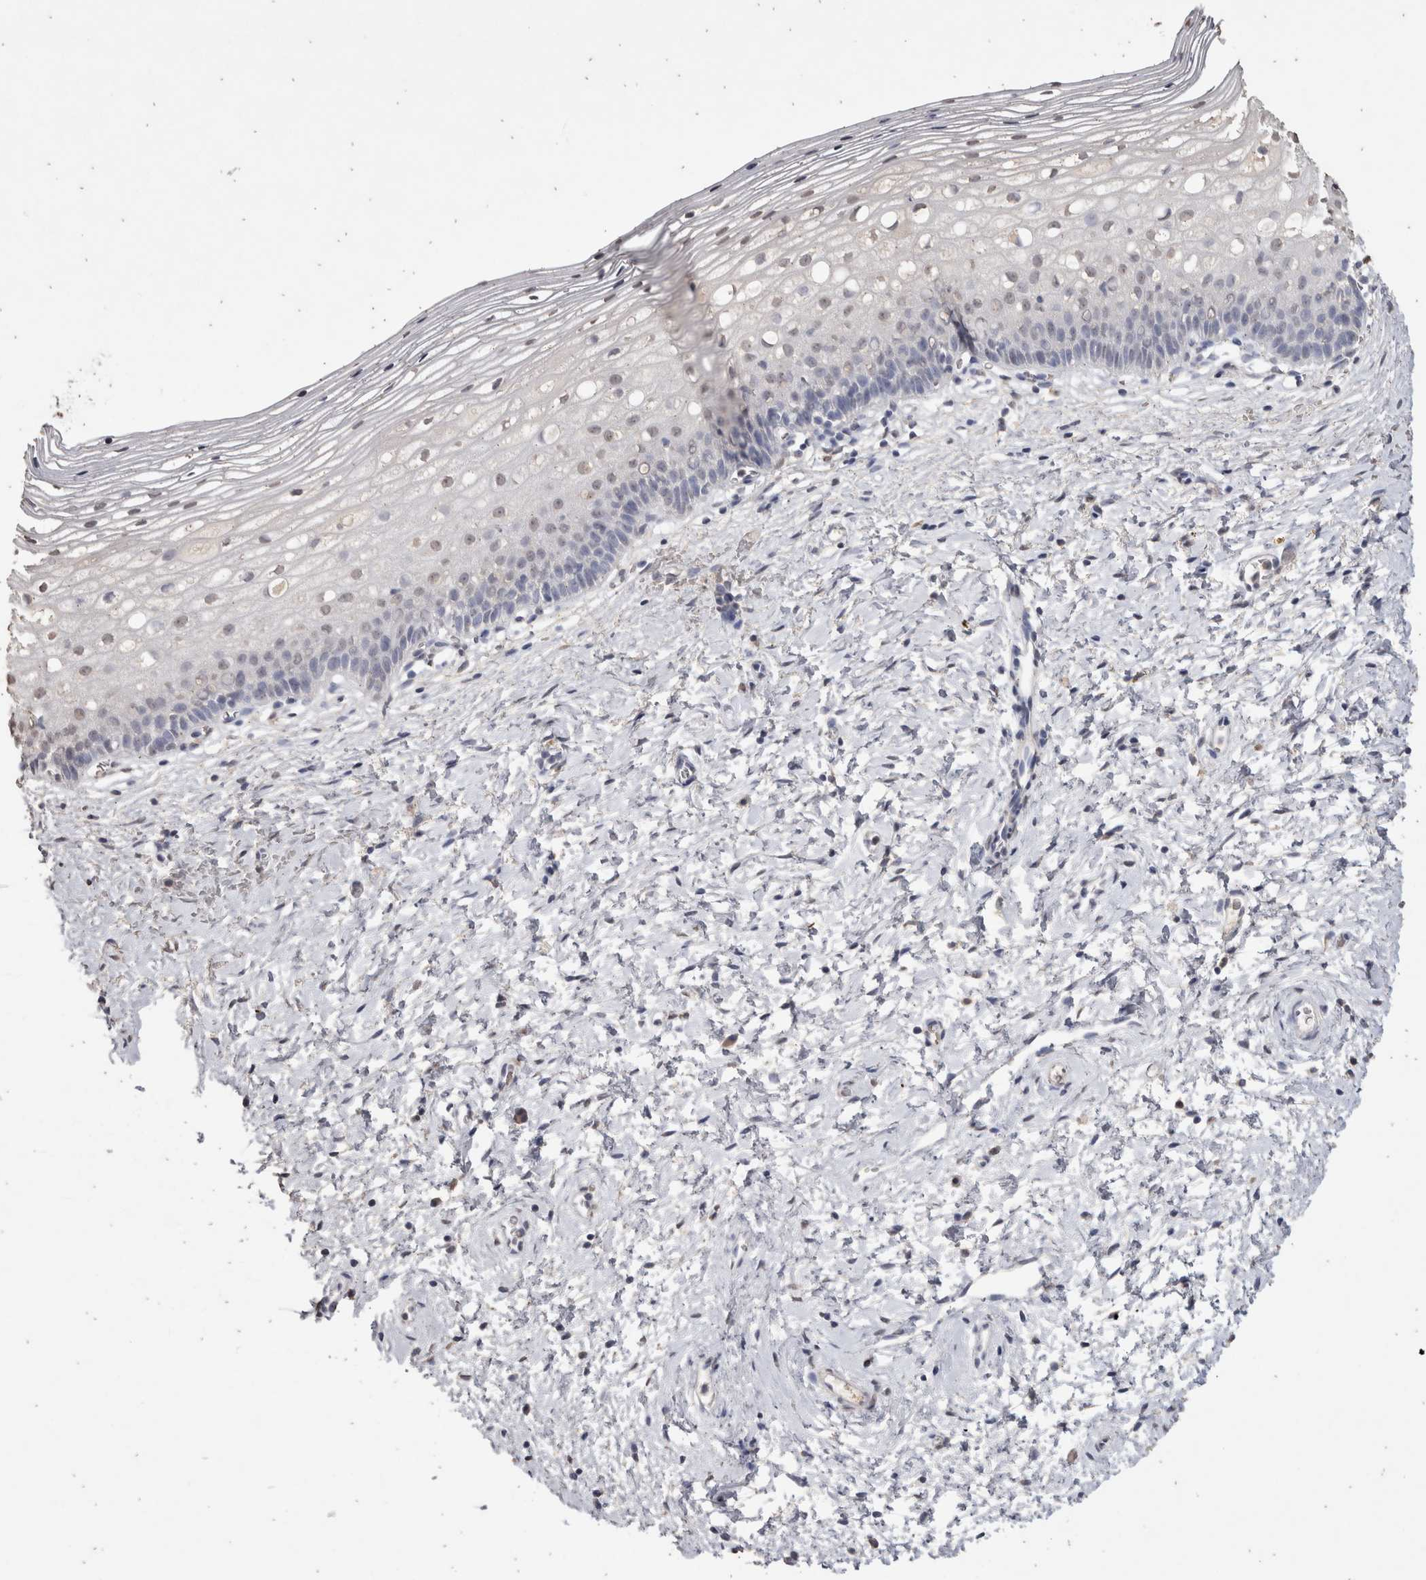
{"staining": {"intensity": "weak", "quantity": "<25%", "location": "nuclear"}, "tissue": "cervix", "cell_type": "Squamous epithelial cells", "image_type": "normal", "snomed": [{"axis": "morphology", "description": "Normal tissue, NOS"}, {"axis": "topography", "description": "Cervix"}], "caption": "The image shows no significant expression in squamous epithelial cells of cervix.", "gene": "LGALS2", "patient": {"sex": "female", "age": 72}}